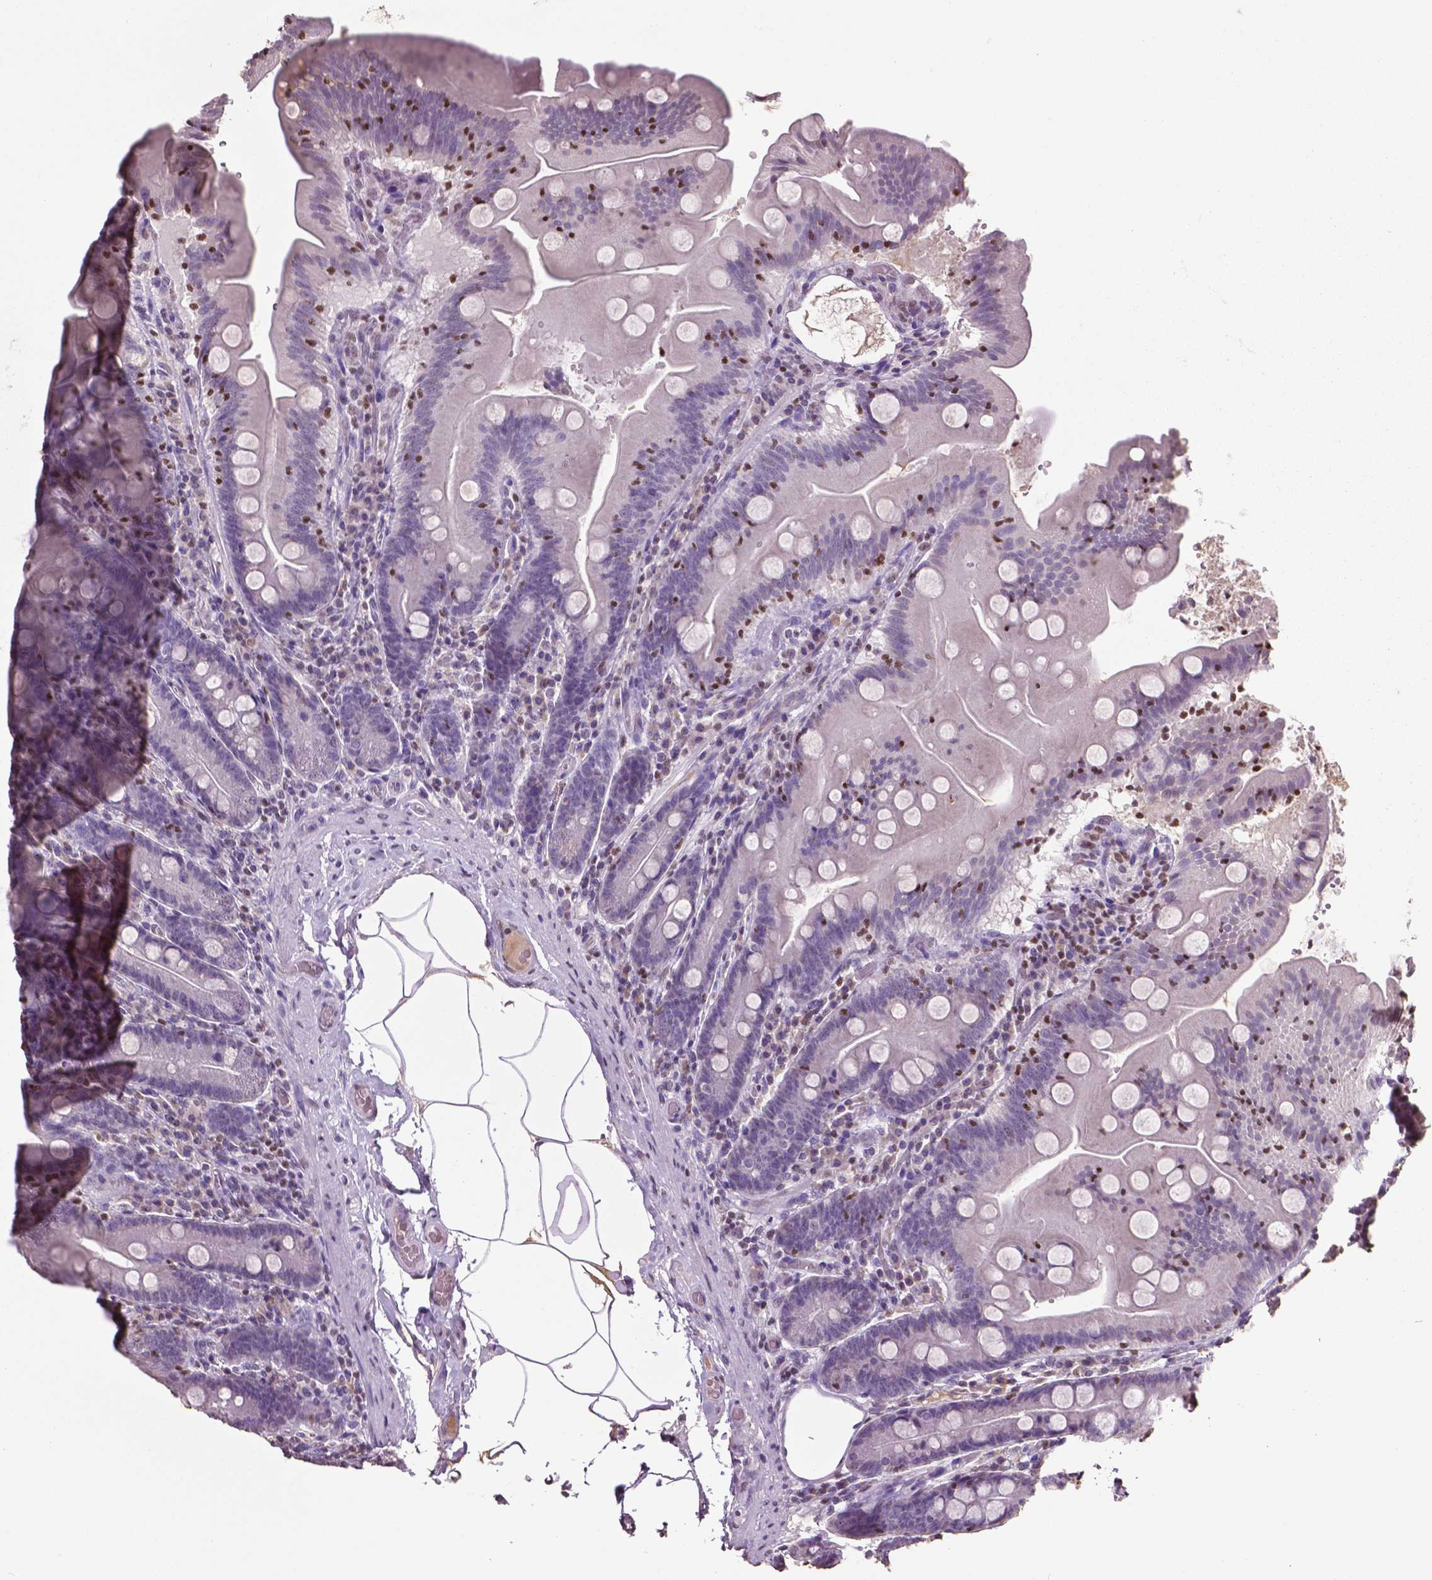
{"staining": {"intensity": "negative", "quantity": "none", "location": "none"}, "tissue": "small intestine", "cell_type": "Glandular cells", "image_type": "normal", "snomed": [{"axis": "morphology", "description": "Normal tissue, NOS"}, {"axis": "topography", "description": "Small intestine"}], "caption": "Immunohistochemistry (IHC) of normal human small intestine exhibits no positivity in glandular cells.", "gene": "RUNX3", "patient": {"sex": "male", "age": 37}}